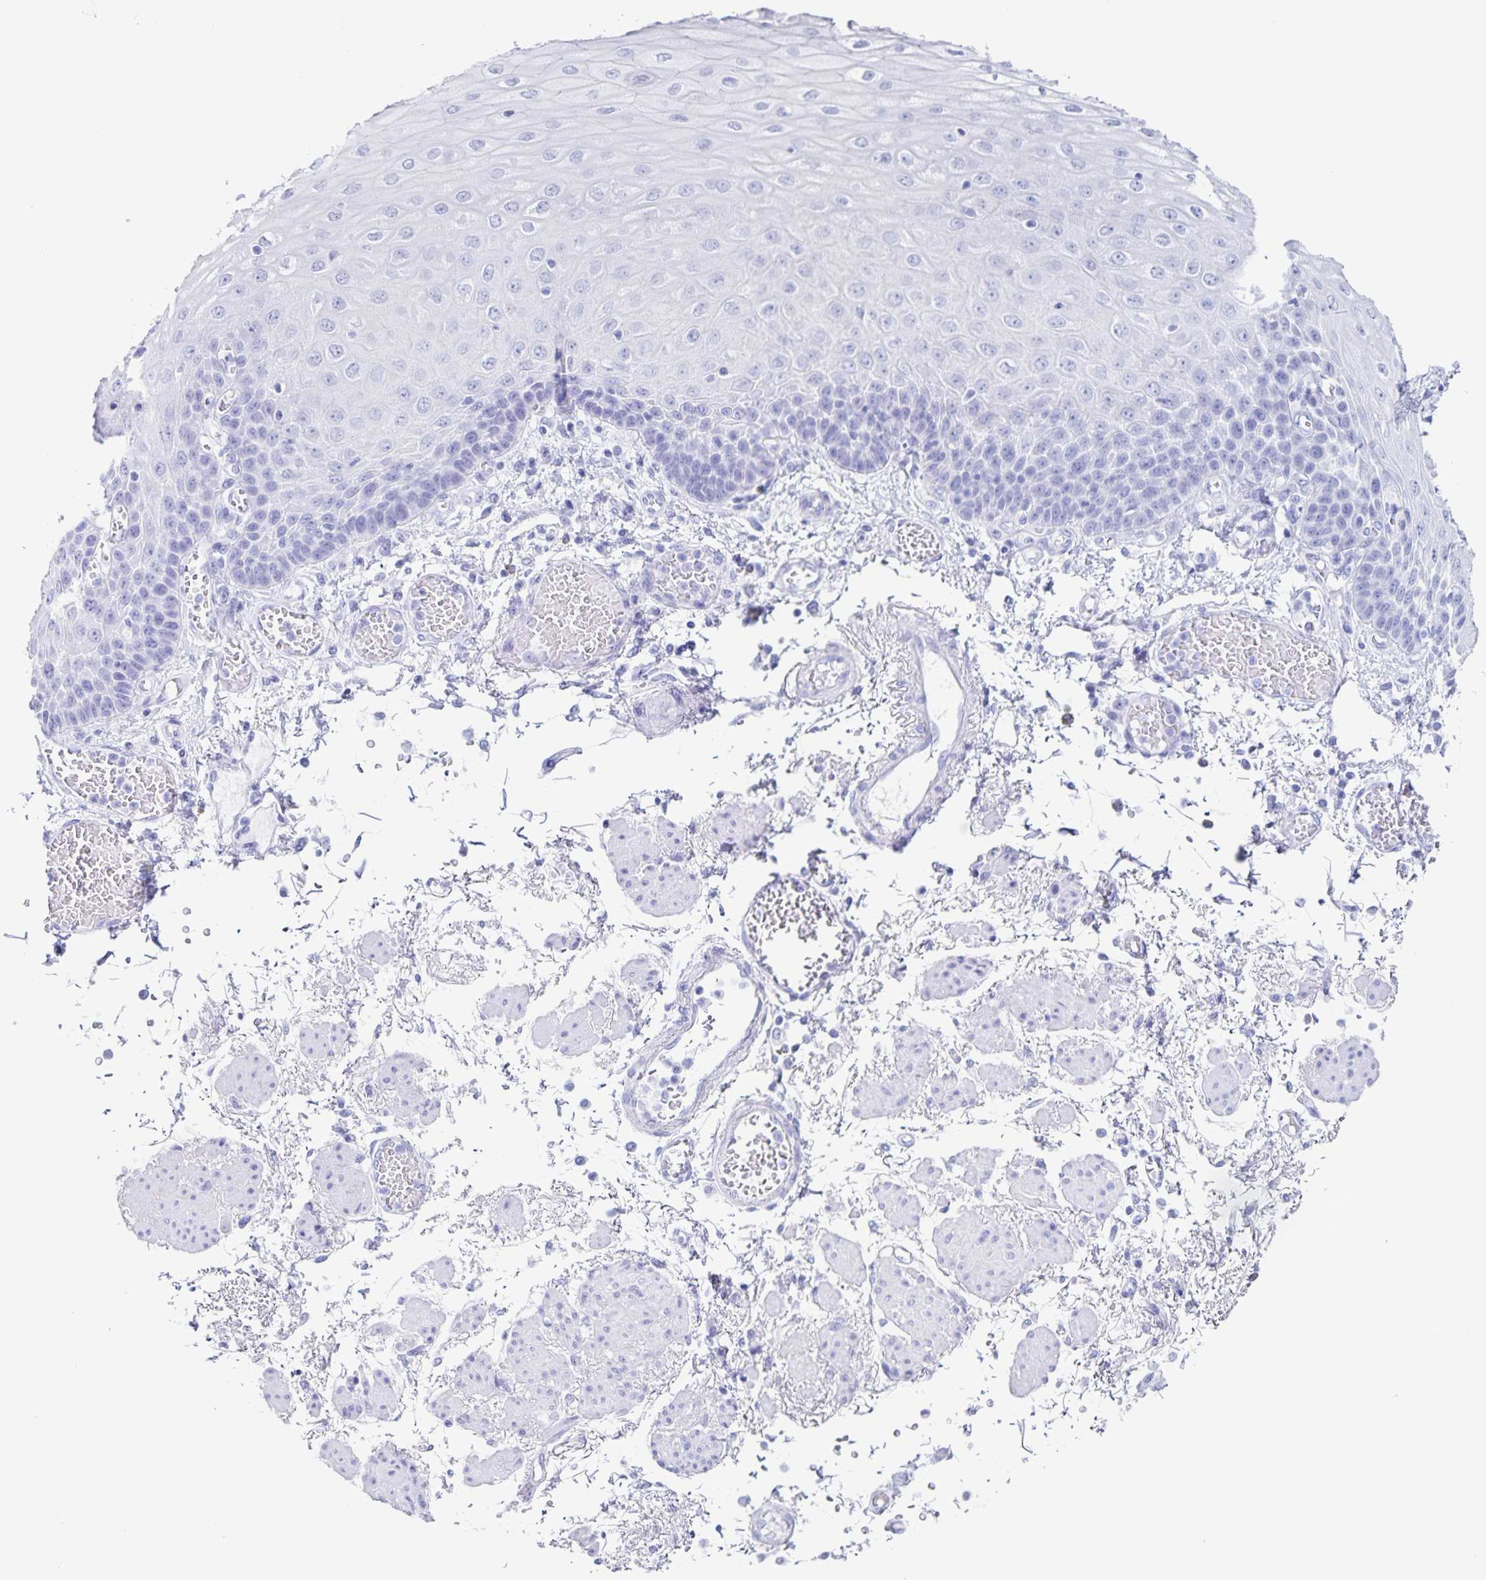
{"staining": {"intensity": "negative", "quantity": "none", "location": "none"}, "tissue": "esophagus", "cell_type": "Squamous epithelial cells", "image_type": "normal", "snomed": [{"axis": "morphology", "description": "Normal tissue, NOS"}, {"axis": "morphology", "description": "Adenocarcinoma, NOS"}, {"axis": "topography", "description": "Esophagus"}], "caption": "The IHC micrograph has no significant expression in squamous epithelial cells of esophagus. (DAB (3,3'-diaminobenzidine) immunohistochemistry, high magnification).", "gene": "C12orf56", "patient": {"sex": "male", "age": 81}}